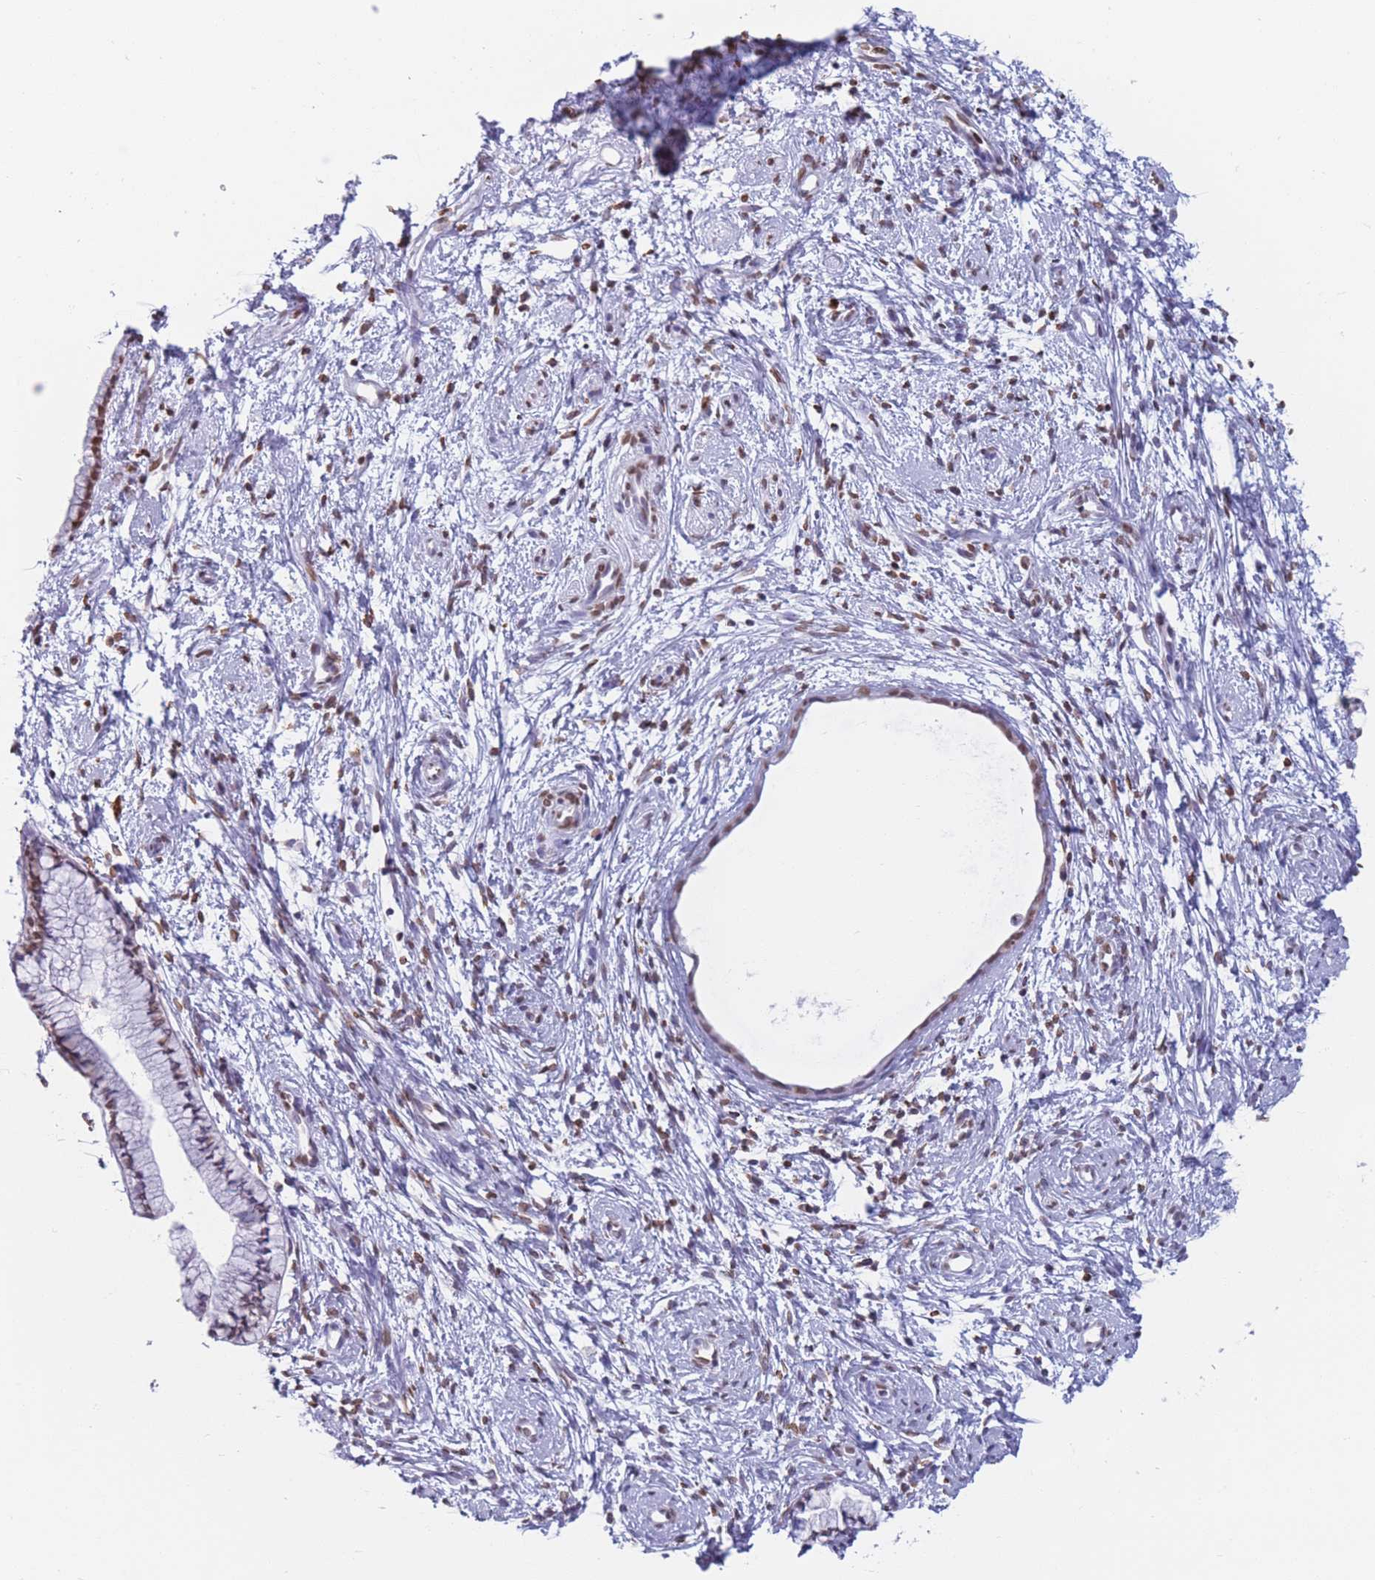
{"staining": {"intensity": "moderate", "quantity": "<25%", "location": "nuclear"}, "tissue": "cervix", "cell_type": "Glandular cells", "image_type": "normal", "snomed": [{"axis": "morphology", "description": "Normal tissue, NOS"}, {"axis": "topography", "description": "Cervix"}], "caption": "Normal cervix displays moderate nuclear expression in approximately <25% of glandular cells.", "gene": "RYK", "patient": {"sex": "female", "age": 57}}